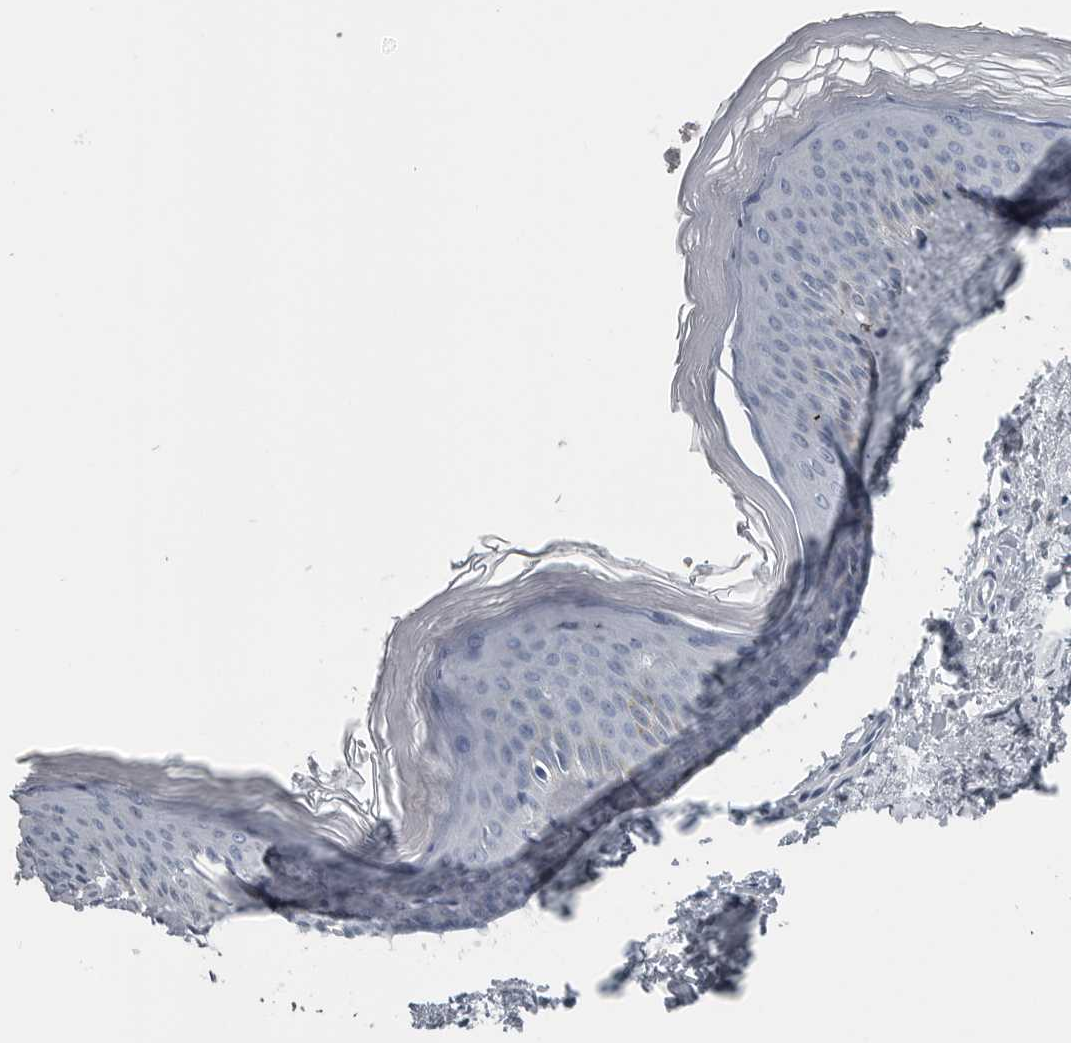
{"staining": {"intensity": "negative", "quantity": "none", "location": "none"}, "tissue": "skin", "cell_type": "Fibroblasts", "image_type": "normal", "snomed": [{"axis": "morphology", "description": "Normal tissue, NOS"}, {"axis": "topography", "description": "Skin"}], "caption": "Micrograph shows no significant protein positivity in fibroblasts of benign skin.", "gene": "SPINK1", "patient": {"sex": "female", "age": 27}}